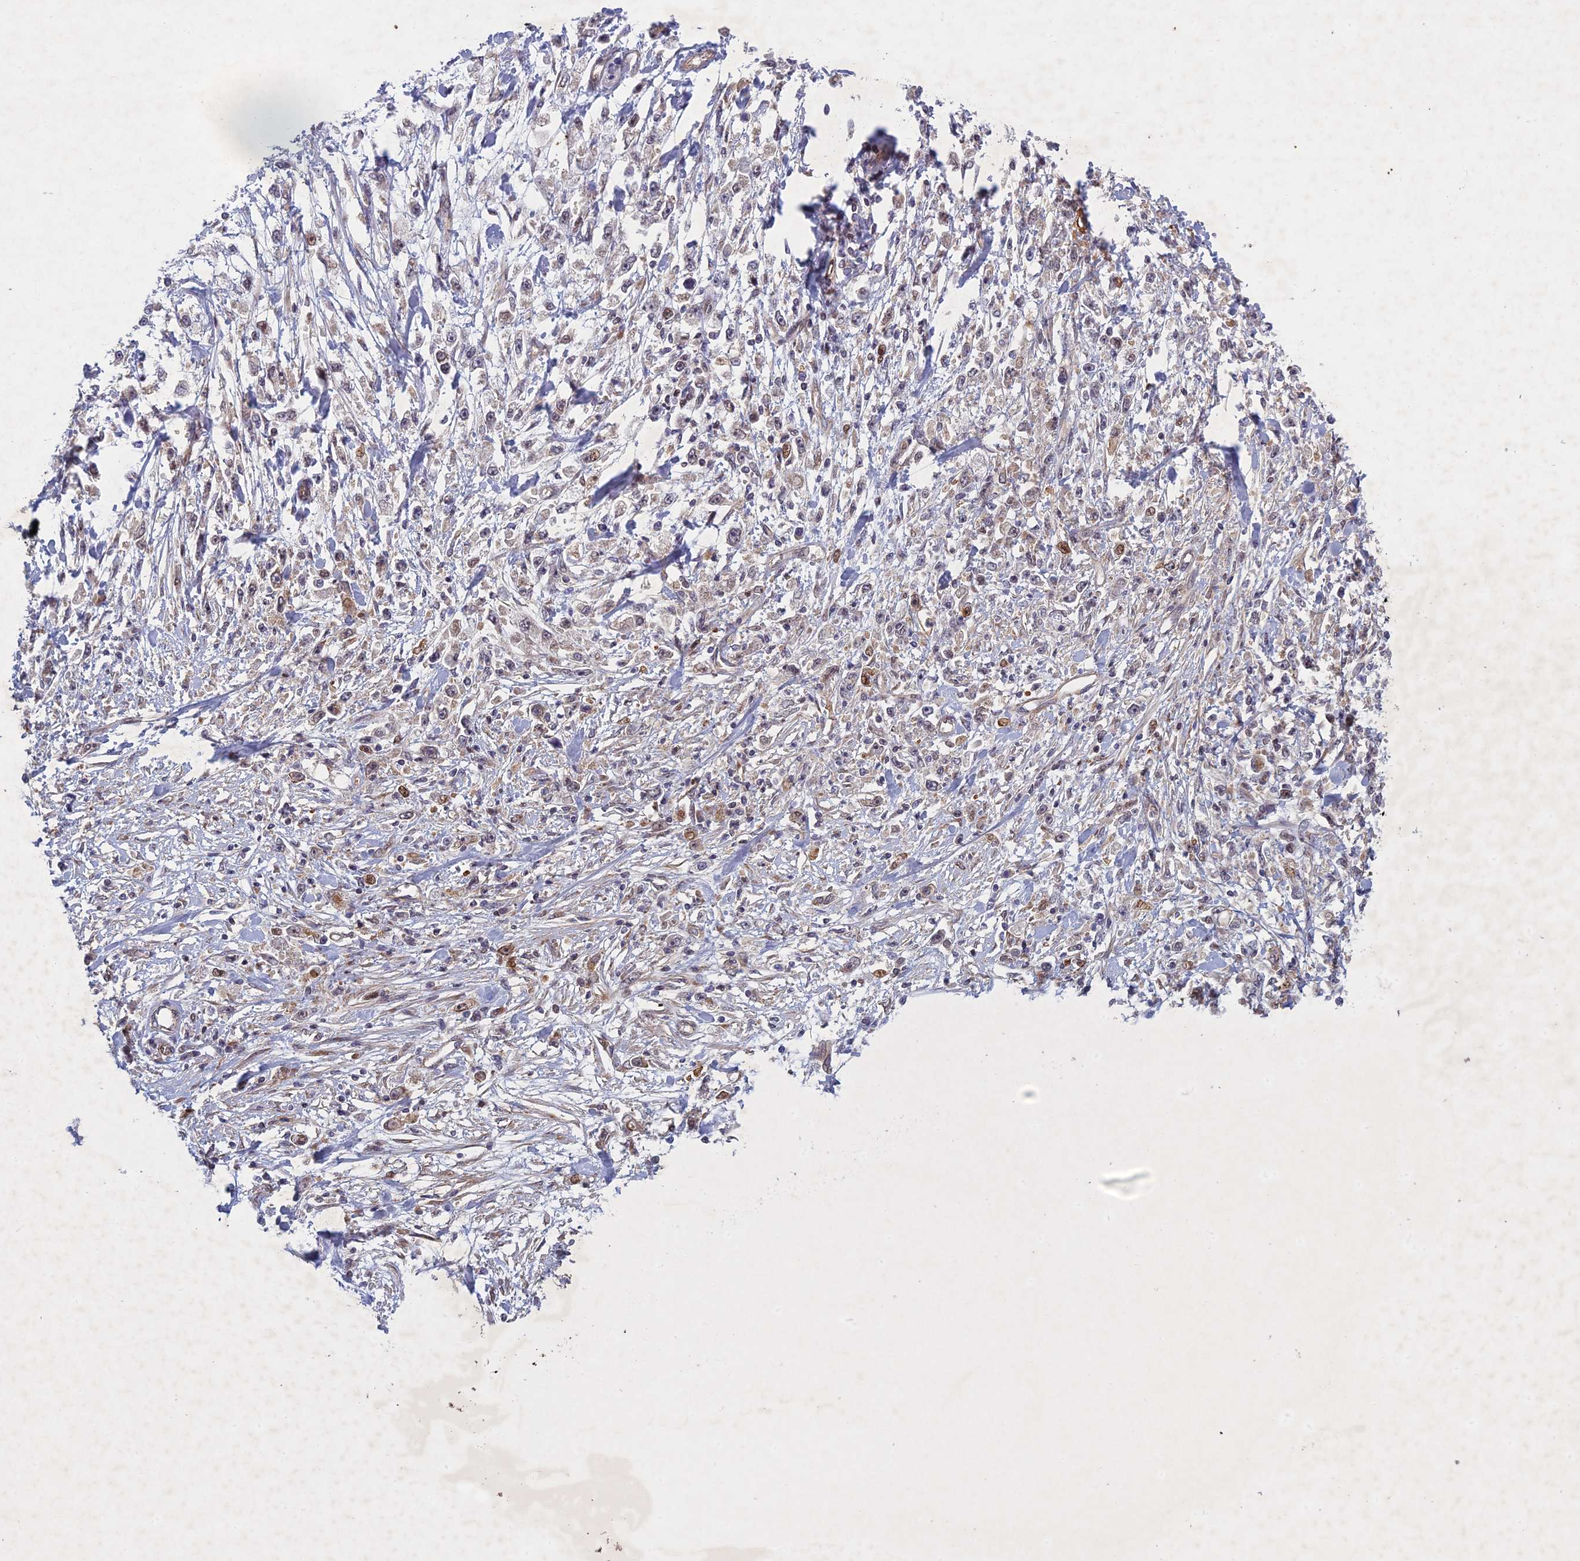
{"staining": {"intensity": "negative", "quantity": "none", "location": "none"}, "tissue": "stomach cancer", "cell_type": "Tumor cells", "image_type": "cancer", "snomed": [{"axis": "morphology", "description": "Adenocarcinoma, NOS"}, {"axis": "topography", "description": "Stomach"}], "caption": "A histopathology image of human stomach cancer (adenocarcinoma) is negative for staining in tumor cells. Nuclei are stained in blue.", "gene": "PTHLH", "patient": {"sex": "female", "age": 59}}